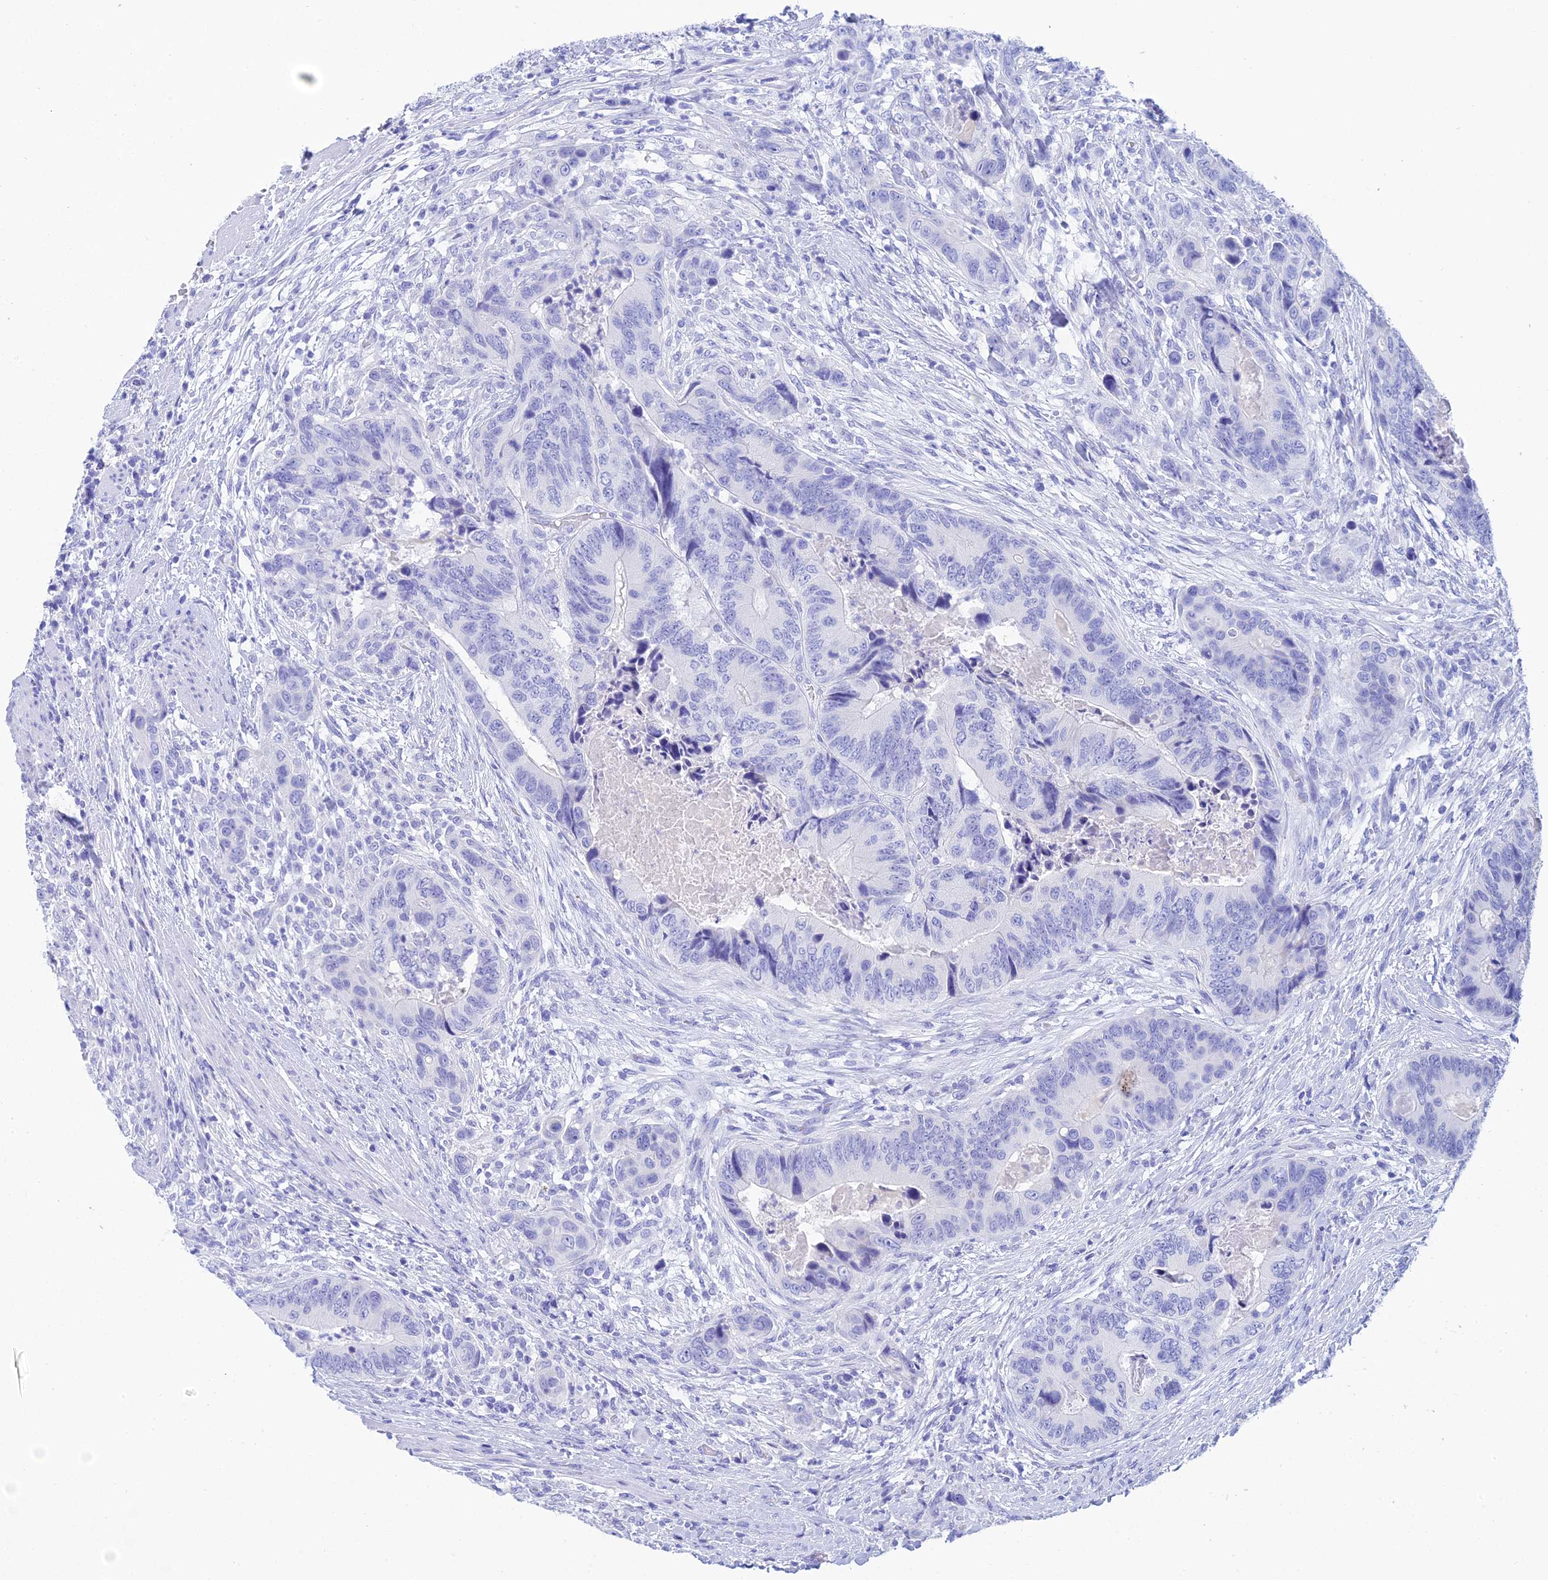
{"staining": {"intensity": "negative", "quantity": "none", "location": "none"}, "tissue": "colorectal cancer", "cell_type": "Tumor cells", "image_type": "cancer", "snomed": [{"axis": "morphology", "description": "Adenocarcinoma, NOS"}, {"axis": "topography", "description": "Colon"}], "caption": "This is an IHC photomicrograph of colorectal adenocarcinoma. There is no staining in tumor cells.", "gene": "REG1A", "patient": {"sex": "male", "age": 84}}